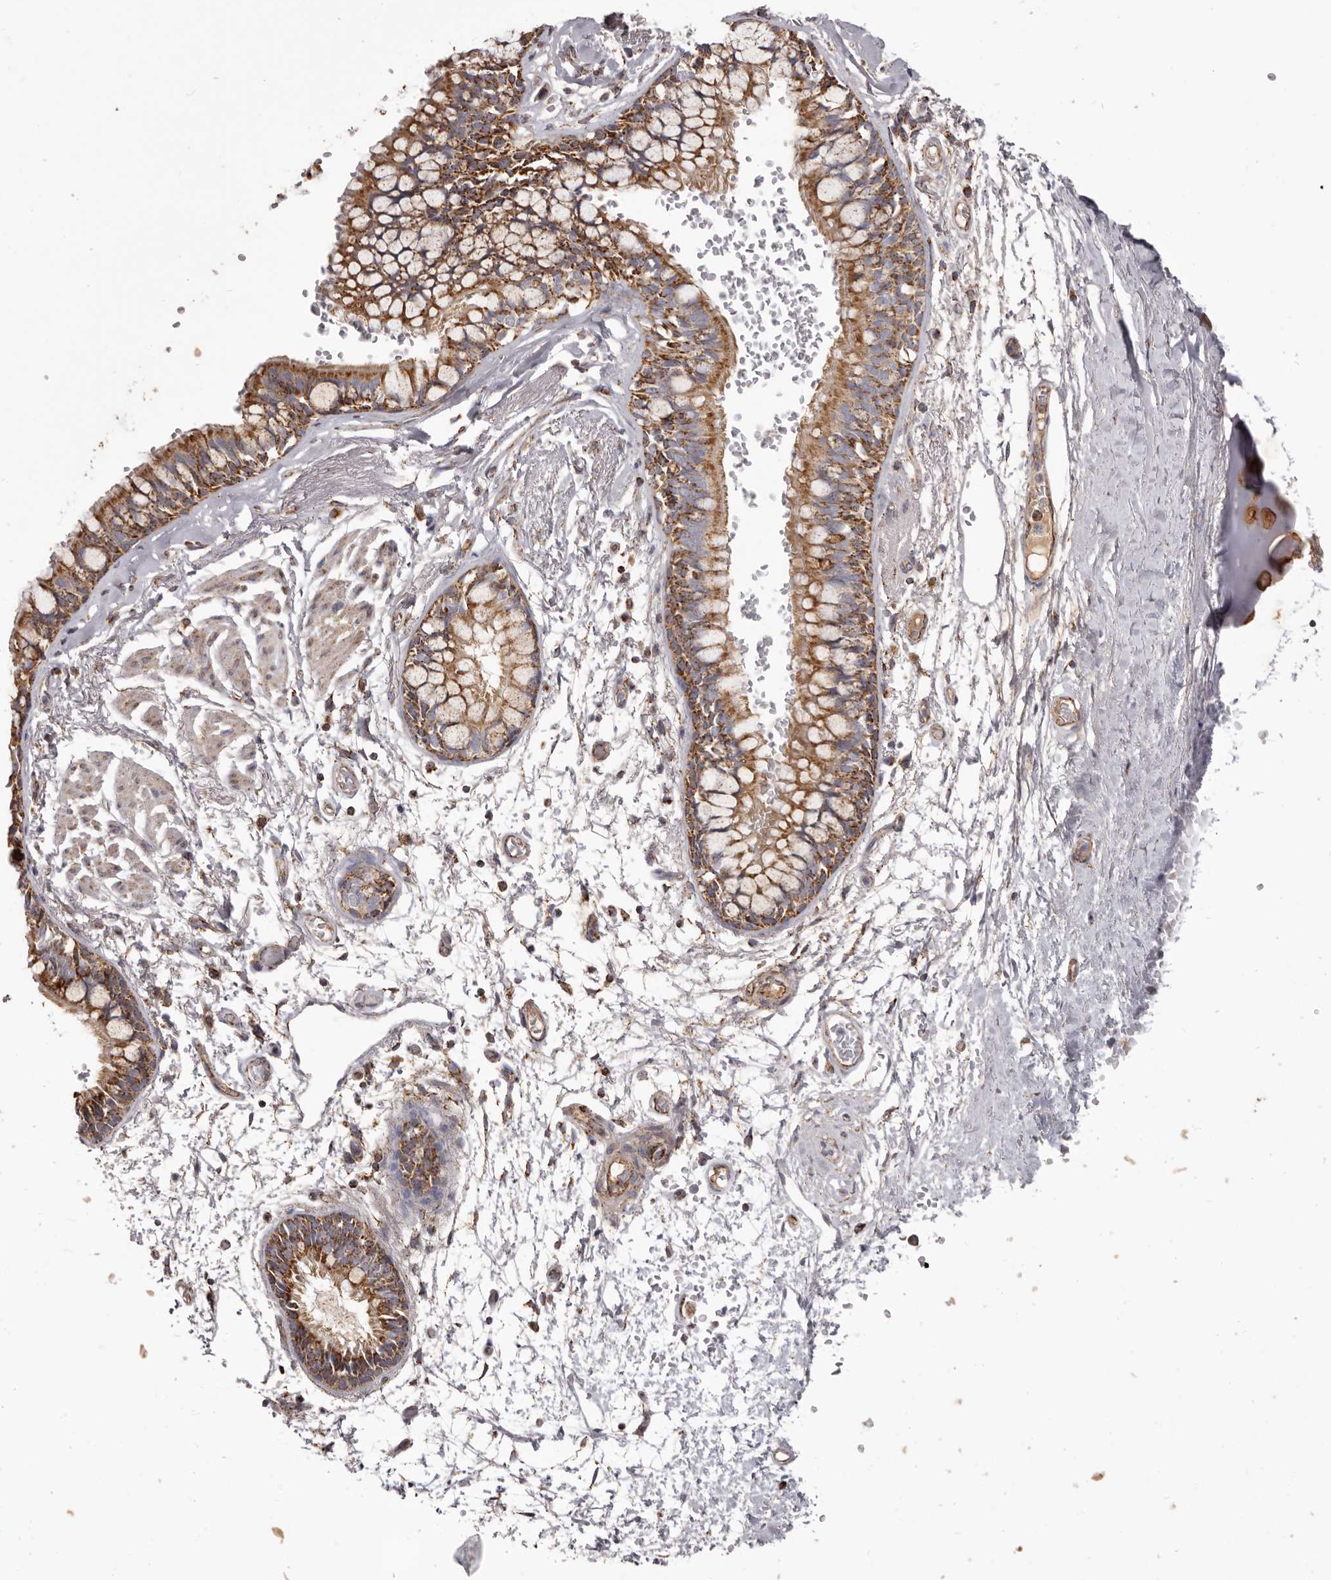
{"staining": {"intensity": "moderate", "quantity": ">75%", "location": "cytoplasmic/membranous"}, "tissue": "bronchus", "cell_type": "Respiratory epithelial cells", "image_type": "normal", "snomed": [{"axis": "morphology", "description": "Normal tissue, NOS"}, {"axis": "topography", "description": "Cartilage tissue"}, {"axis": "topography", "description": "Bronchus"}], "caption": "A brown stain highlights moderate cytoplasmic/membranous staining of a protein in respiratory epithelial cells of benign human bronchus.", "gene": "CHRM2", "patient": {"sex": "female", "age": 73}}